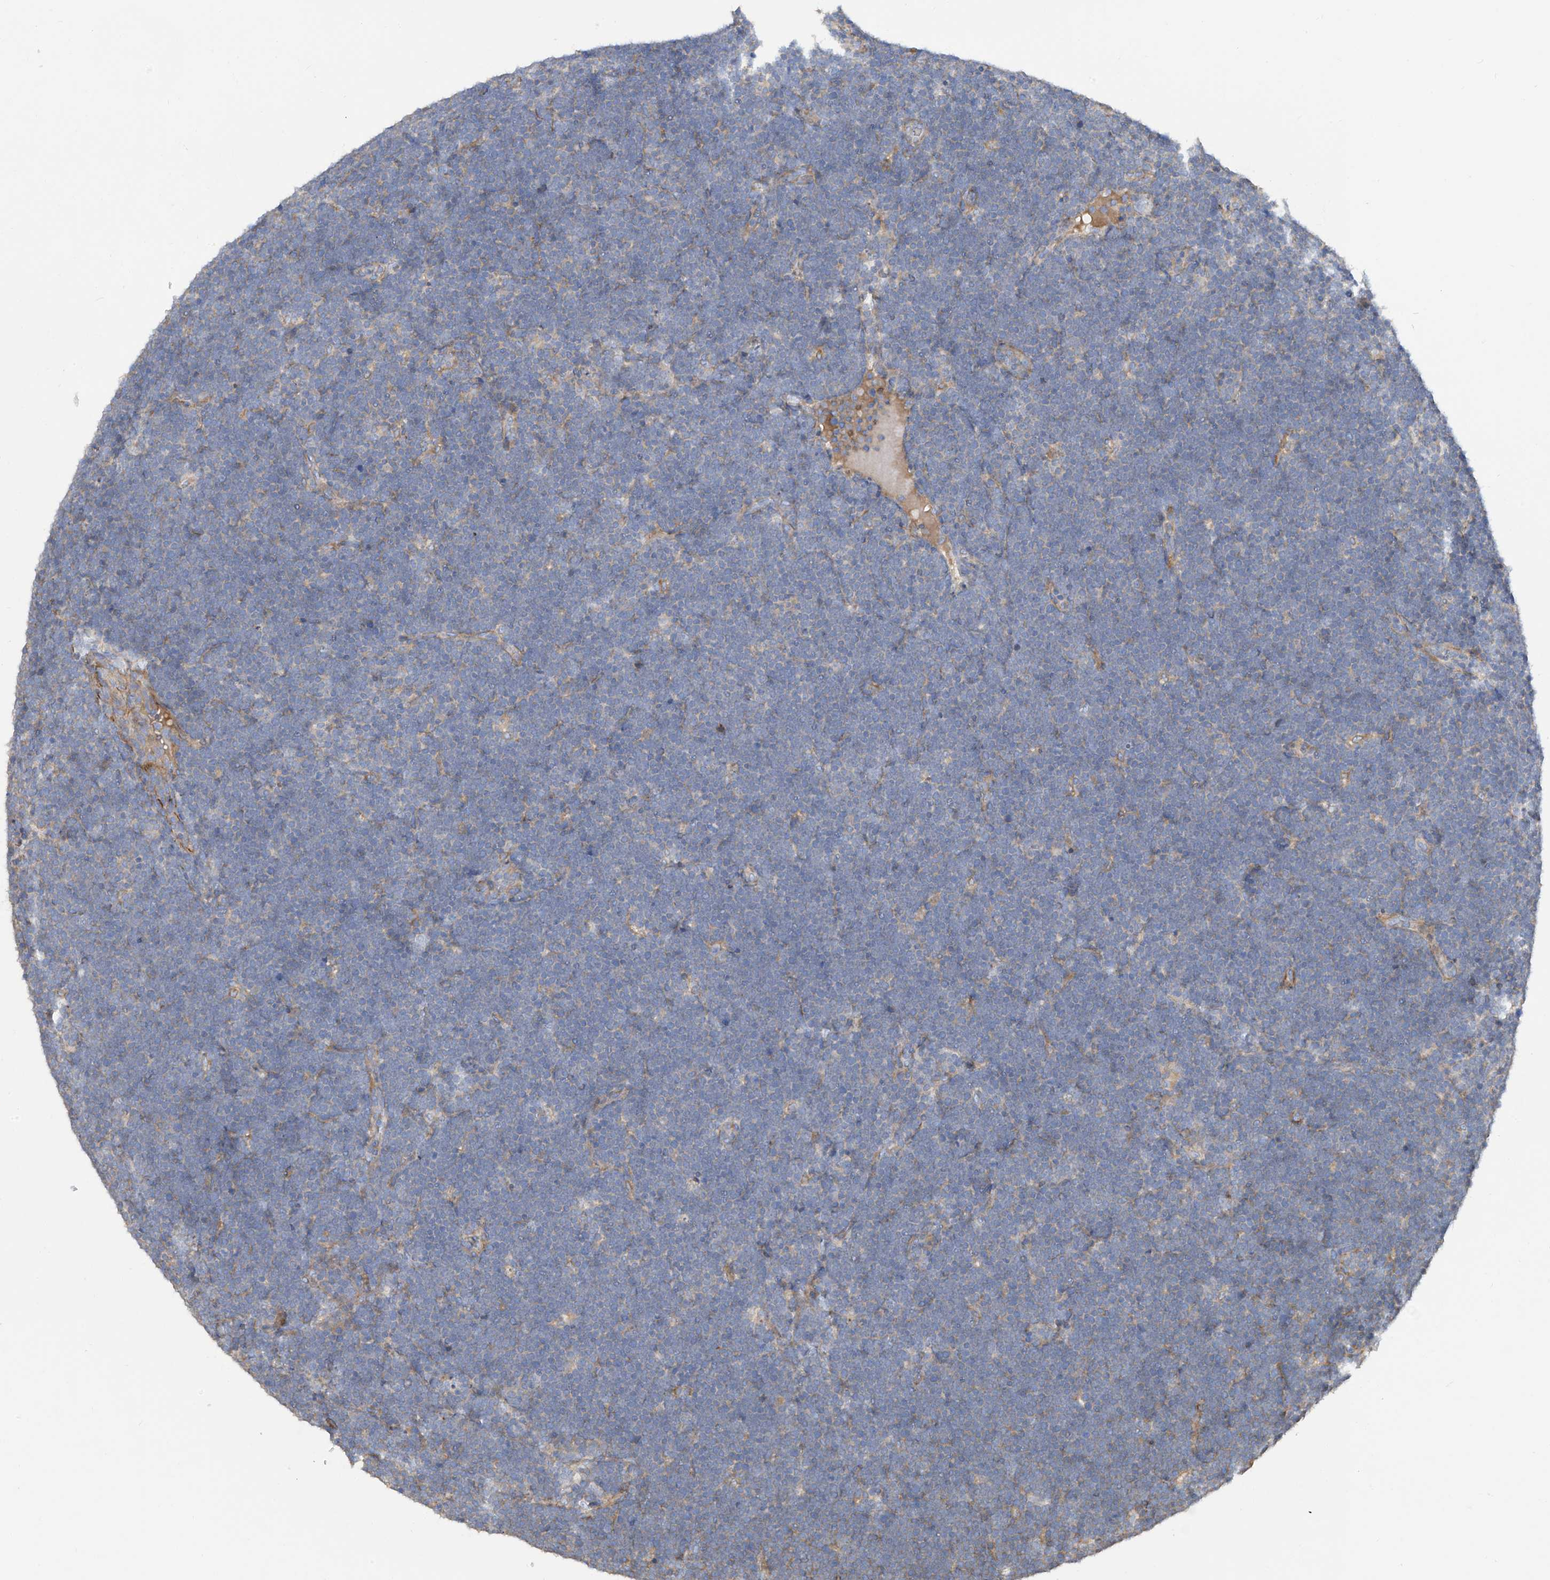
{"staining": {"intensity": "negative", "quantity": "none", "location": "none"}, "tissue": "lymphoma", "cell_type": "Tumor cells", "image_type": "cancer", "snomed": [{"axis": "morphology", "description": "Malignant lymphoma, non-Hodgkin's type, High grade"}, {"axis": "topography", "description": "Lymph node"}], "caption": "There is no significant expression in tumor cells of lymphoma. The staining is performed using DAB (3,3'-diaminobenzidine) brown chromogen with nuclei counter-stained in using hematoxylin.", "gene": "SLC43A3", "patient": {"sex": "male", "age": 13}}